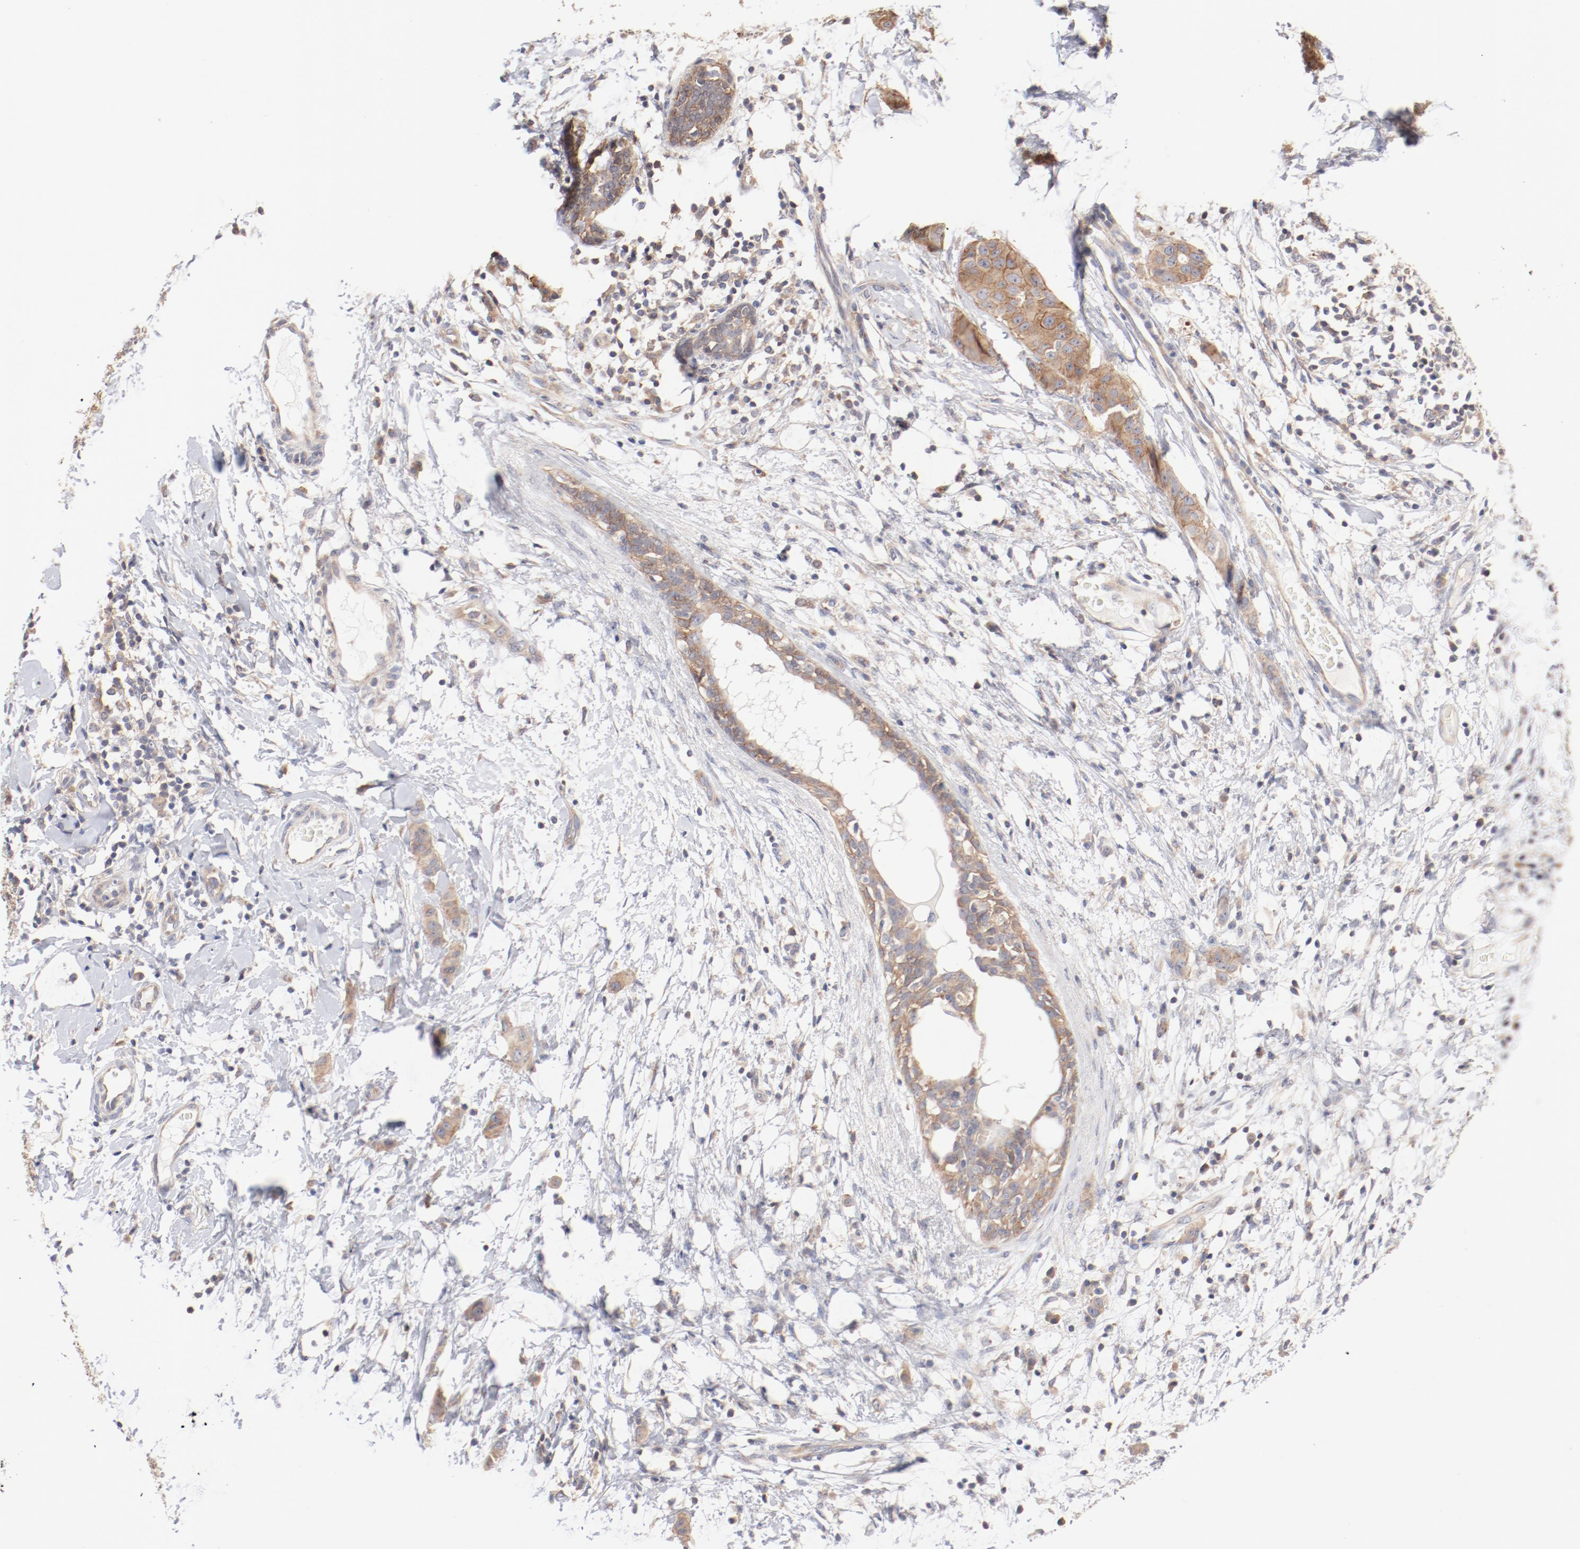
{"staining": {"intensity": "weak", "quantity": ">75%", "location": "cytoplasmic/membranous"}, "tissue": "breast cancer", "cell_type": "Tumor cells", "image_type": "cancer", "snomed": [{"axis": "morphology", "description": "Duct carcinoma"}, {"axis": "topography", "description": "Breast"}], "caption": "The micrograph exhibits a brown stain indicating the presence of a protein in the cytoplasmic/membranous of tumor cells in breast cancer.", "gene": "SETD3", "patient": {"sex": "female", "age": 40}}